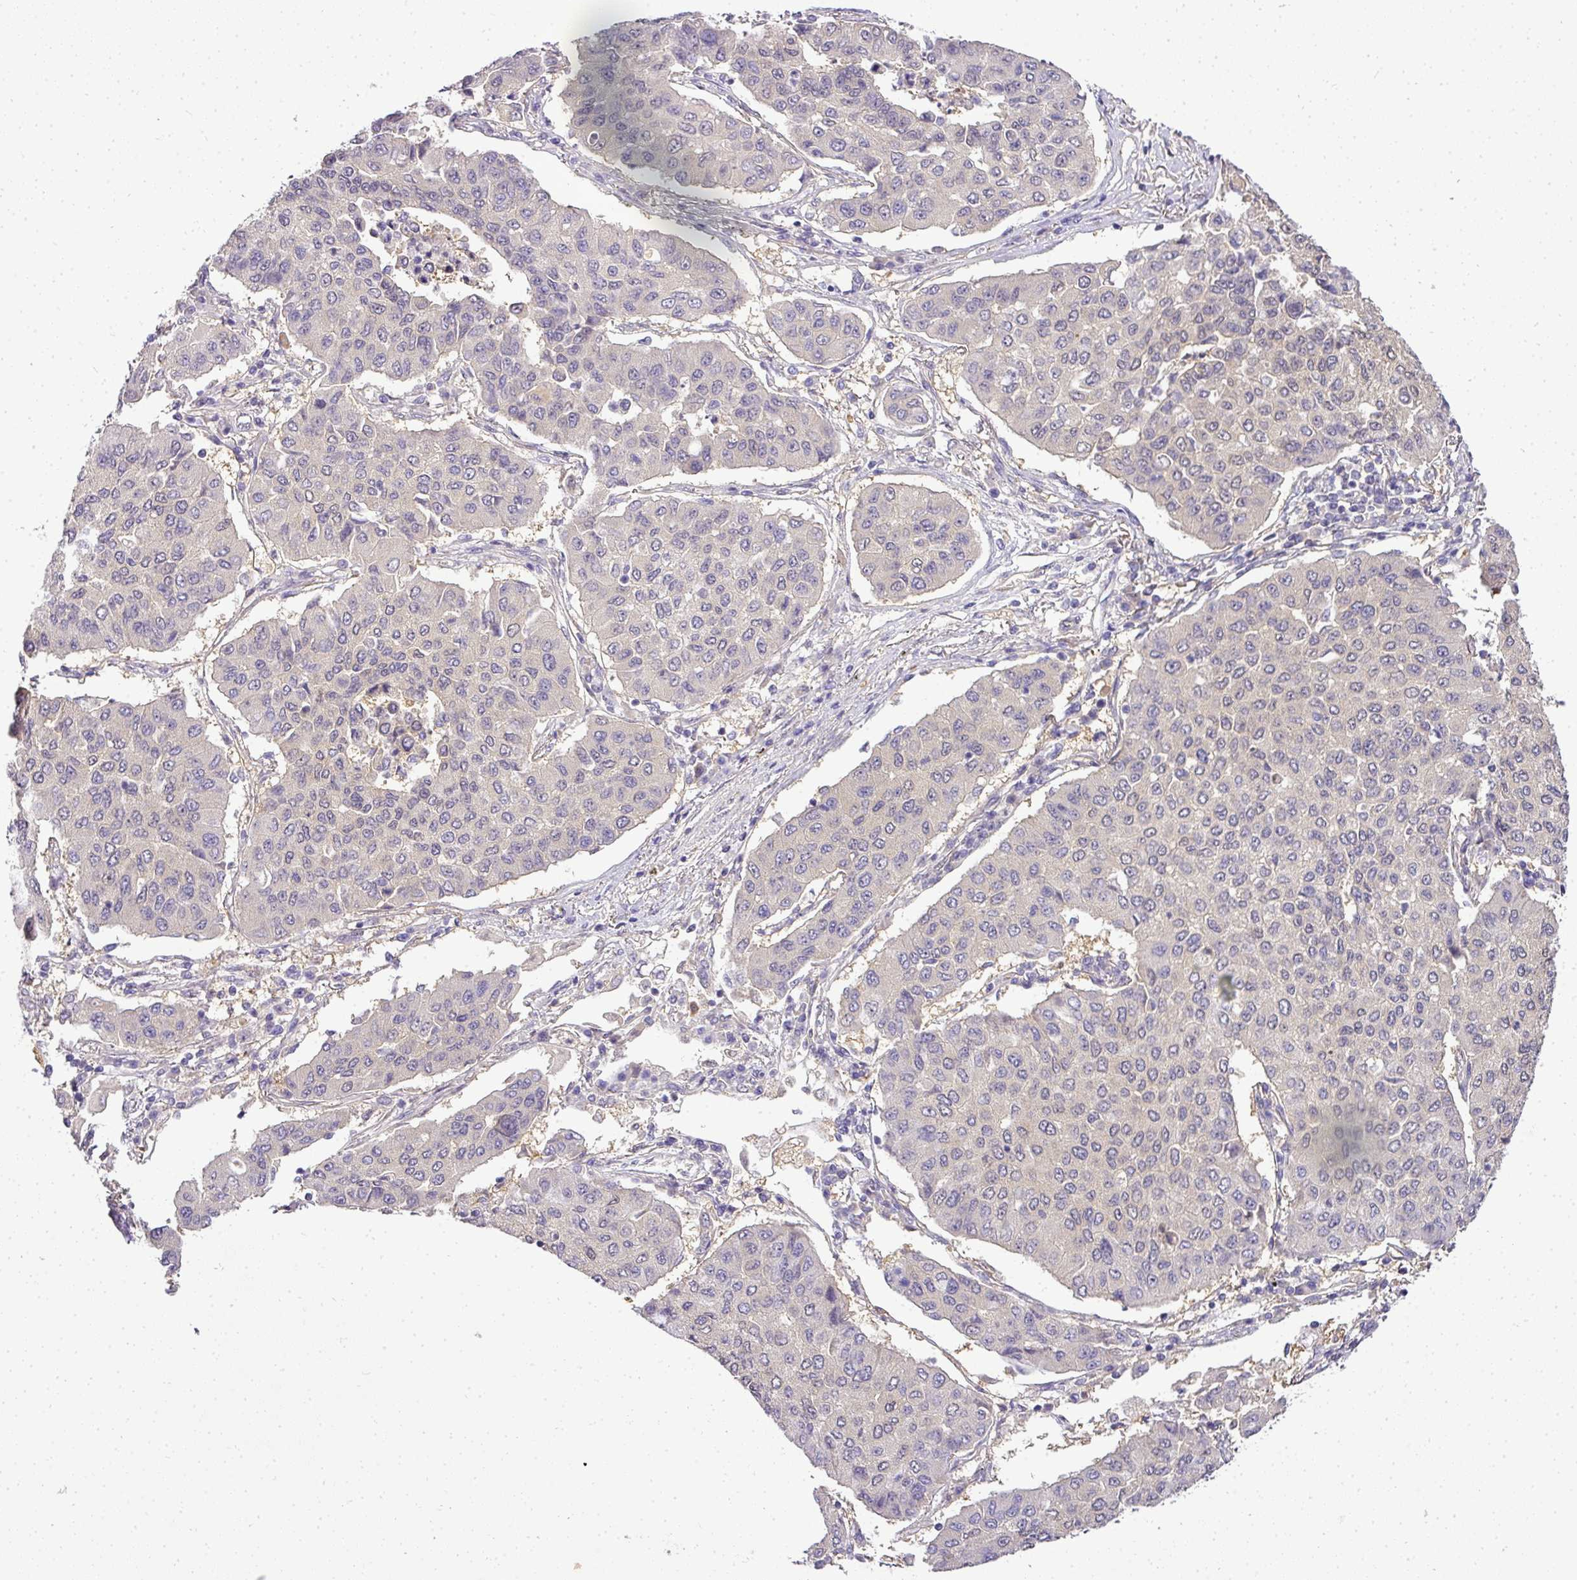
{"staining": {"intensity": "negative", "quantity": "none", "location": "none"}, "tissue": "lung cancer", "cell_type": "Tumor cells", "image_type": "cancer", "snomed": [{"axis": "morphology", "description": "Squamous cell carcinoma, NOS"}, {"axis": "topography", "description": "Lung"}], "caption": "Micrograph shows no protein expression in tumor cells of lung cancer (squamous cell carcinoma) tissue. (Stains: DAB immunohistochemistry with hematoxylin counter stain, Microscopy: brightfield microscopy at high magnification).", "gene": "ADH5", "patient": {"sex": "male", "age": 74}}